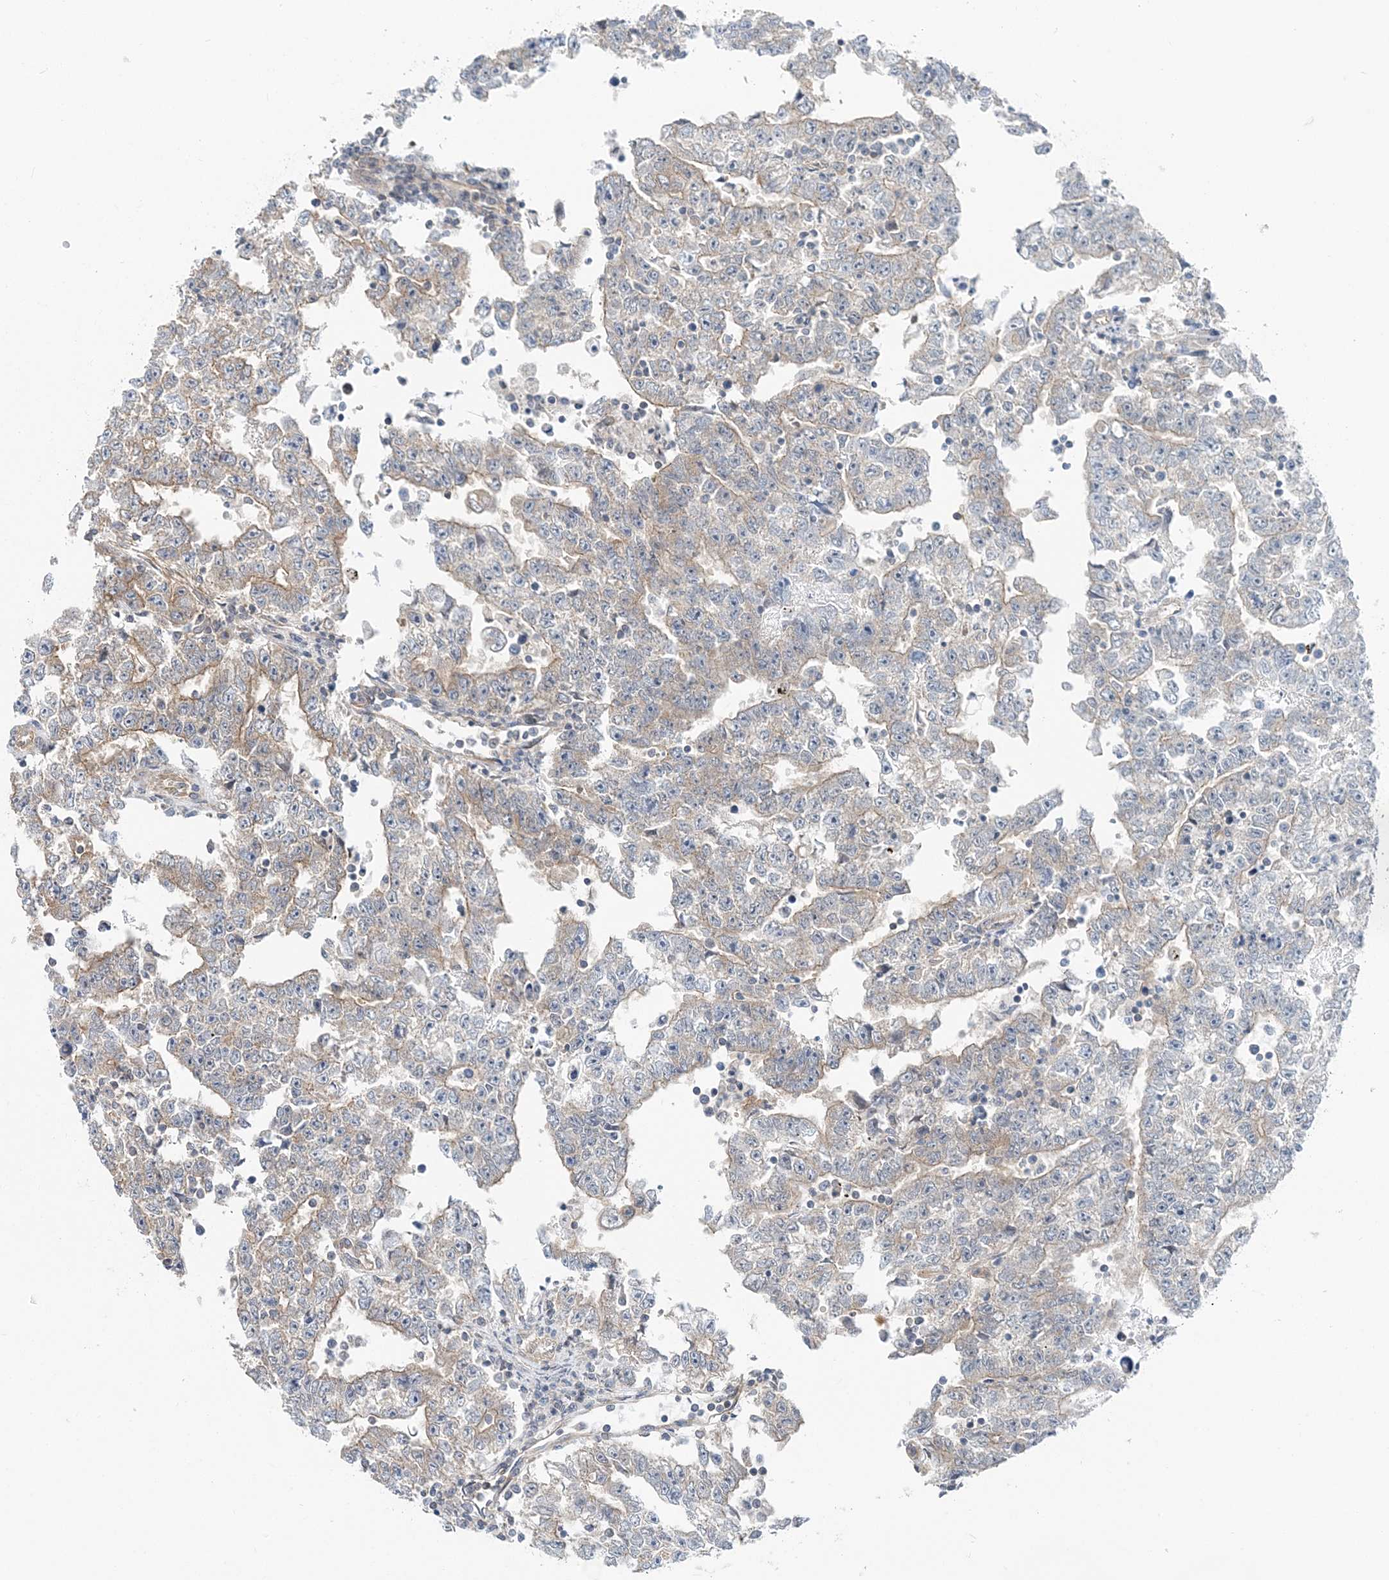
{"staining": {"intensity": "moderate", "quantity": "<25%", "location": "cytoplasmic/membranous"}, "tissue": "testis cancer", "cell_type": "Tumor cells", "image_type": "cancer", "snomed": [{"axis": "morphology", "description": "Carcinoma, Embryonal, NOS"}, {"axis": "topography", "description": "Testis"}], "caption": "High-power microscopy captured an immunohistochemistry photomicrograph of testis cancer (embryonal carcinoma), revealing moderate cytoplasmic/membranous positivity in approximately <25% of tumor cells. (Stains: DAB in brown, nuclei in blue, Microscopy: brightfield microscopy at high magnification).", "gene": "MOB4", "patient": {"sex": "male", "age": 25}}